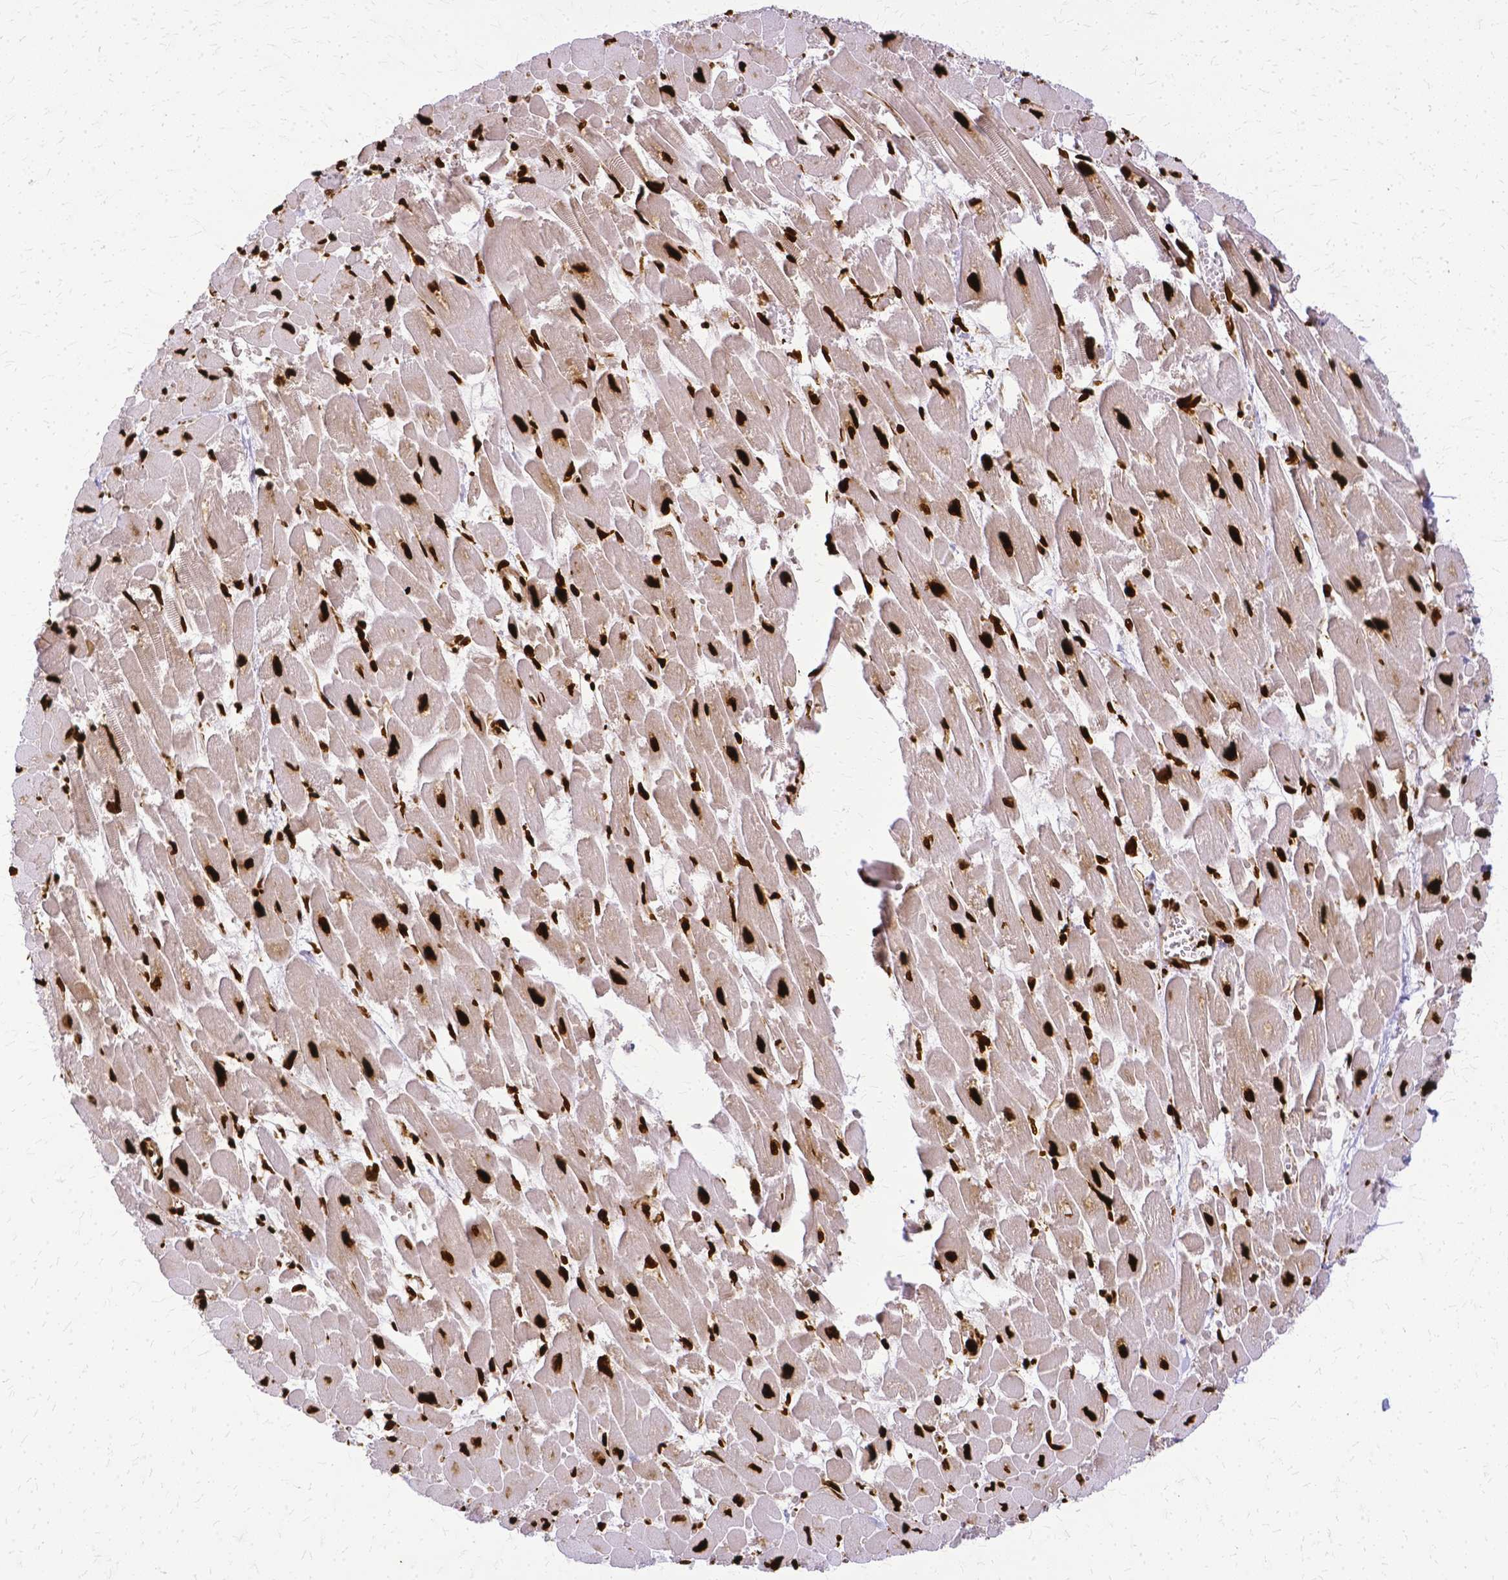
{"staining": {"intensity": "strong", "quantity": ">75%", "location": "nuclear"}, "tissue": "heart muscle", "cell_type": "Cardiomyocytes", "image_type": "normal", "snomed": [{"axis": "morphology", "description": "Normal tissue, NOS"}, {"axis": "topography", "description": "Heart"}], "caption": "A brown stain highlights strong nuclear positivity of a protein in cardiomyocytes of benign human heart muscle. (DAB = brown stain, brightfield microscopy at high magnification).", "gene": "SFPQ", "patient": {"sex": "female", "age": 52}}